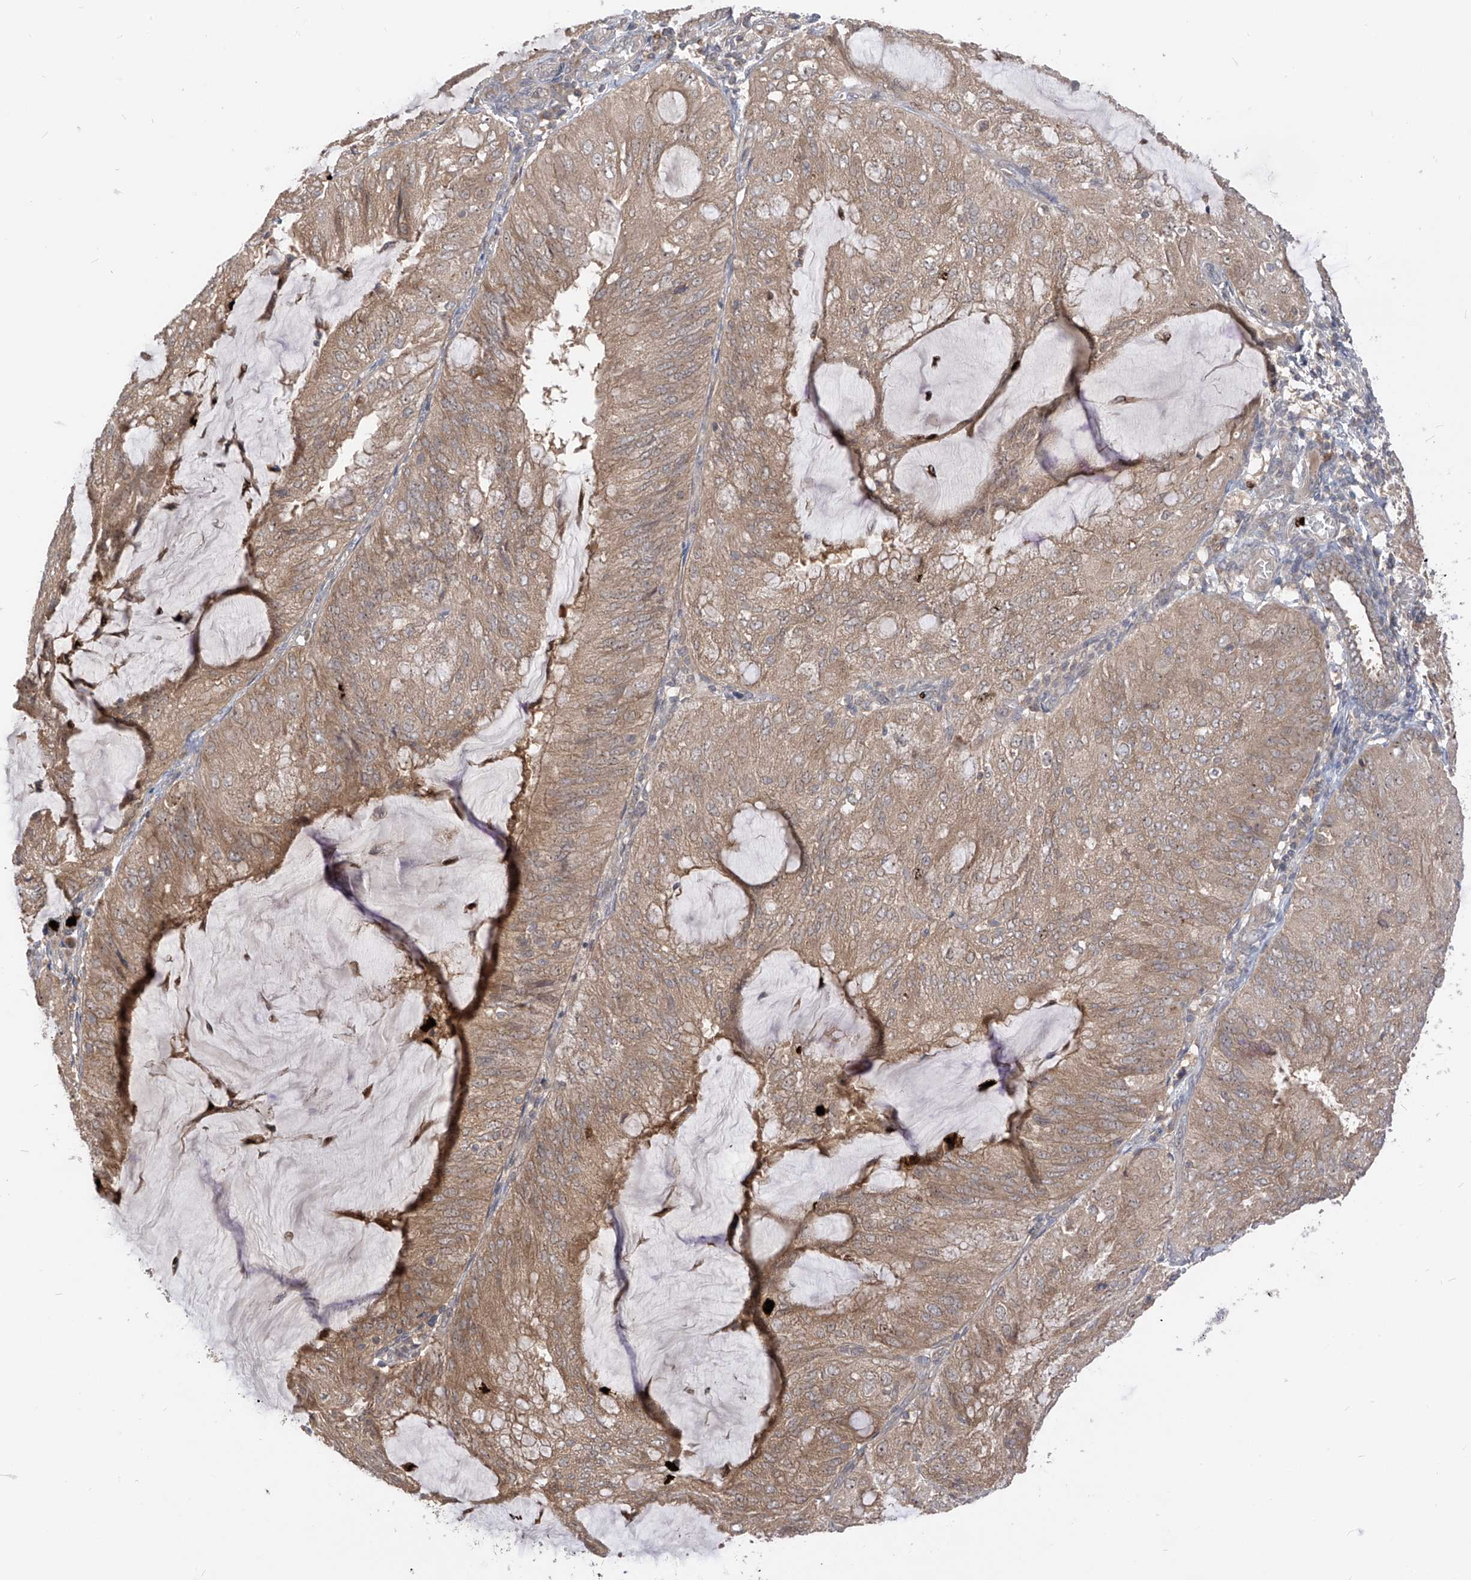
{"staining": {"intensity": "moderate", "quantity": ">75%", "location": "cytoplasmic/membranous"}, "tissue": "endometrial cancer", "cell_type": "Tumor cells", "image_type": "cancer", "snomed": [{"axis": "morphology", "description": "Adenocarcinoma, NOS"}, {"axis": "topography", "description": "Endometrium"}], "caption": "Endometrial cancer (adenocarcinoma) stained with a brown dye demonstrates moderate cytoplasmic/membranous positive expression in approximately >75% of tumor cells.", "gene": "CNKSR1", "patient": {"sex": "female", "age": 81}}